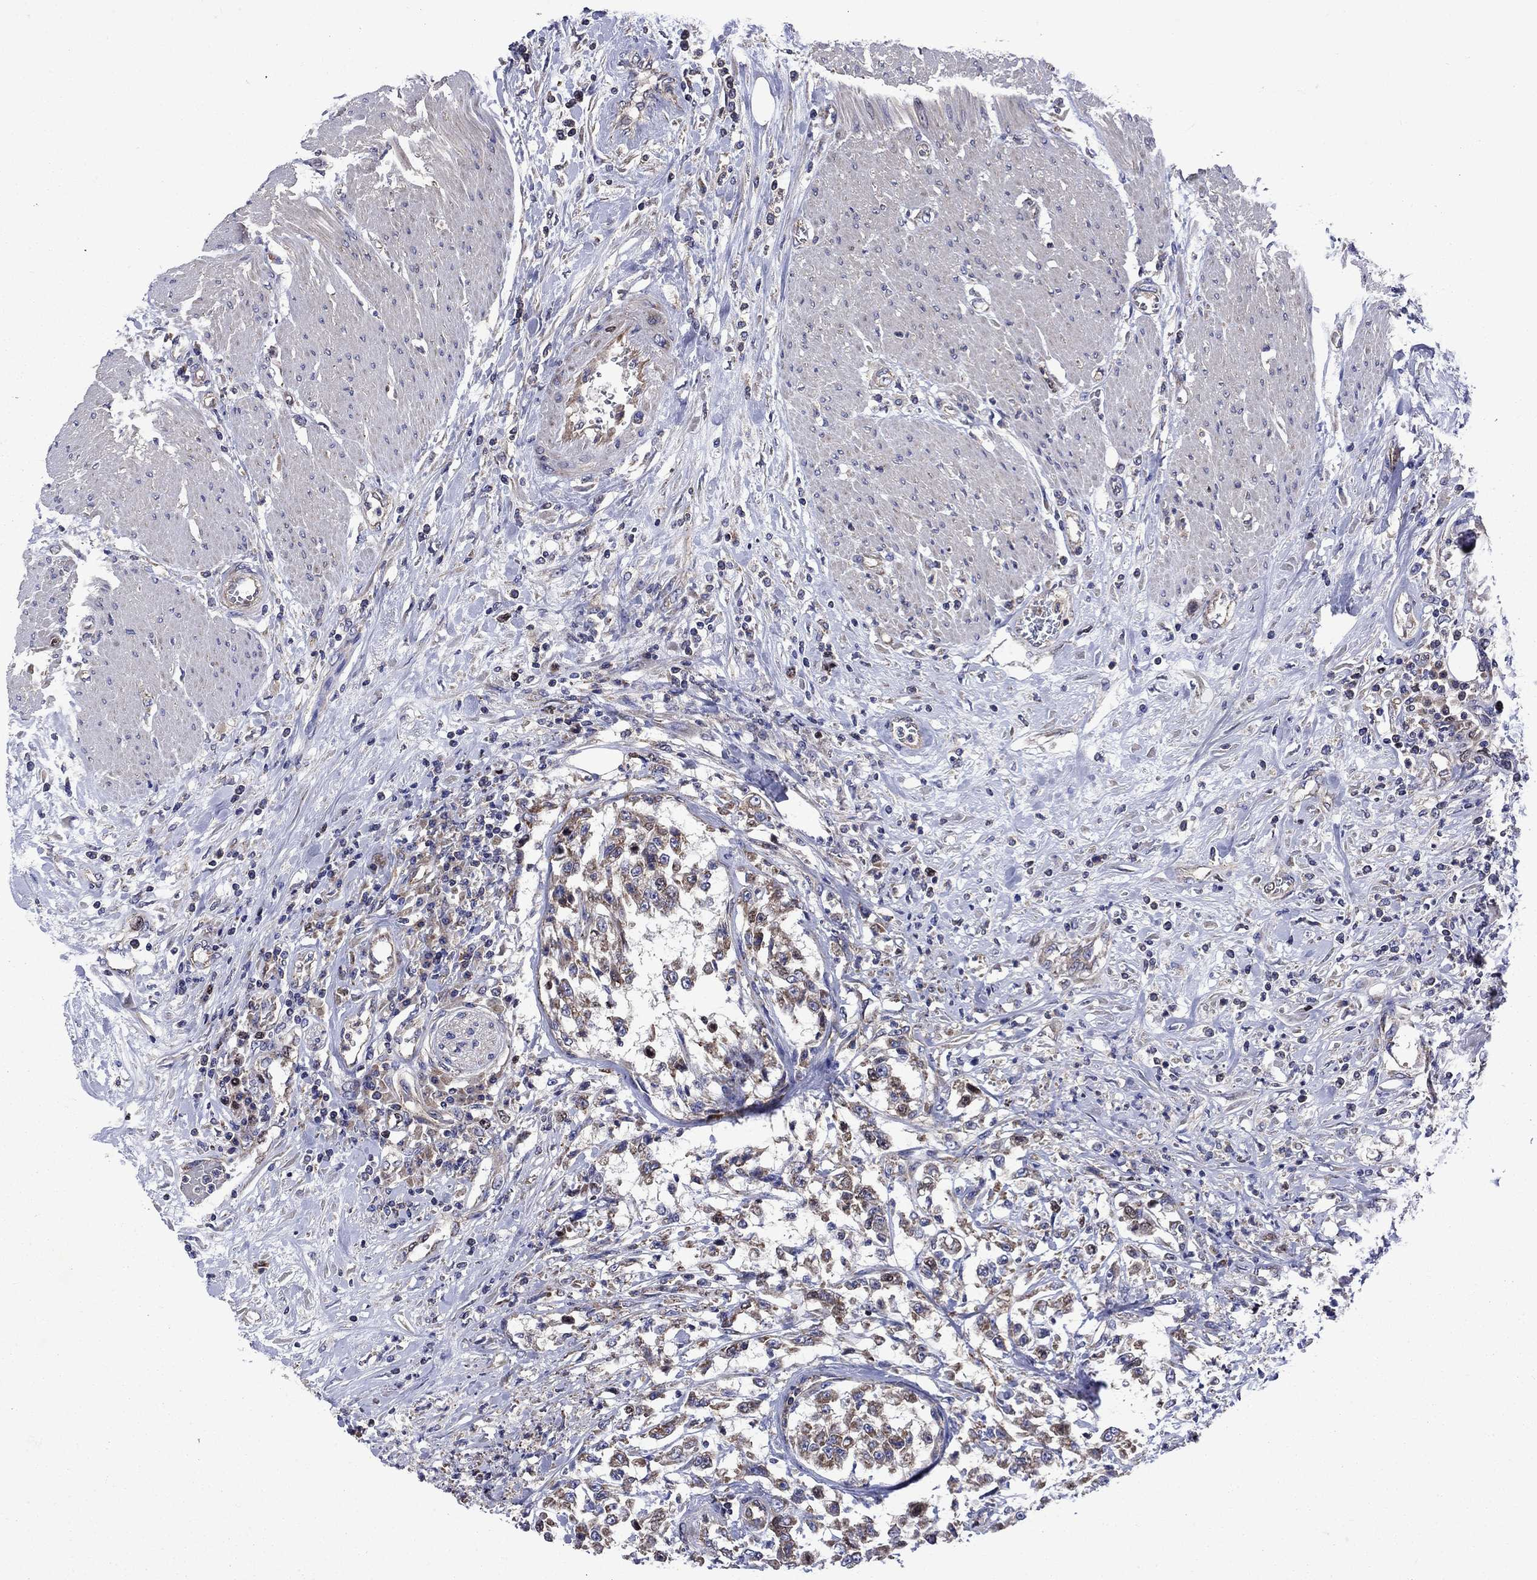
{"staining": {"intensity": "moderate", "quantity": "25%-75%", "location": "cytoplasmic/membranous"}, "tissue": "urothelial cancer", "cell_type": "Tumor cells", "image_type": "cancer", "snomed": [{"axis": "morphology", "description": "Urothelial carcinoma, High grade"}, {"axis": "topography", "description": "Urinary bladder"}], "caption": "Protein staining displays moderate cytoplasmic/membranous positivity in about 25%-75% of tumor cells in high-grade urothelial carcinoma. (DAB = brown stain, brightfield microscopy at high magnification).", "gene": "KIF22", "patient": {"sex": "male", "age": 46}}